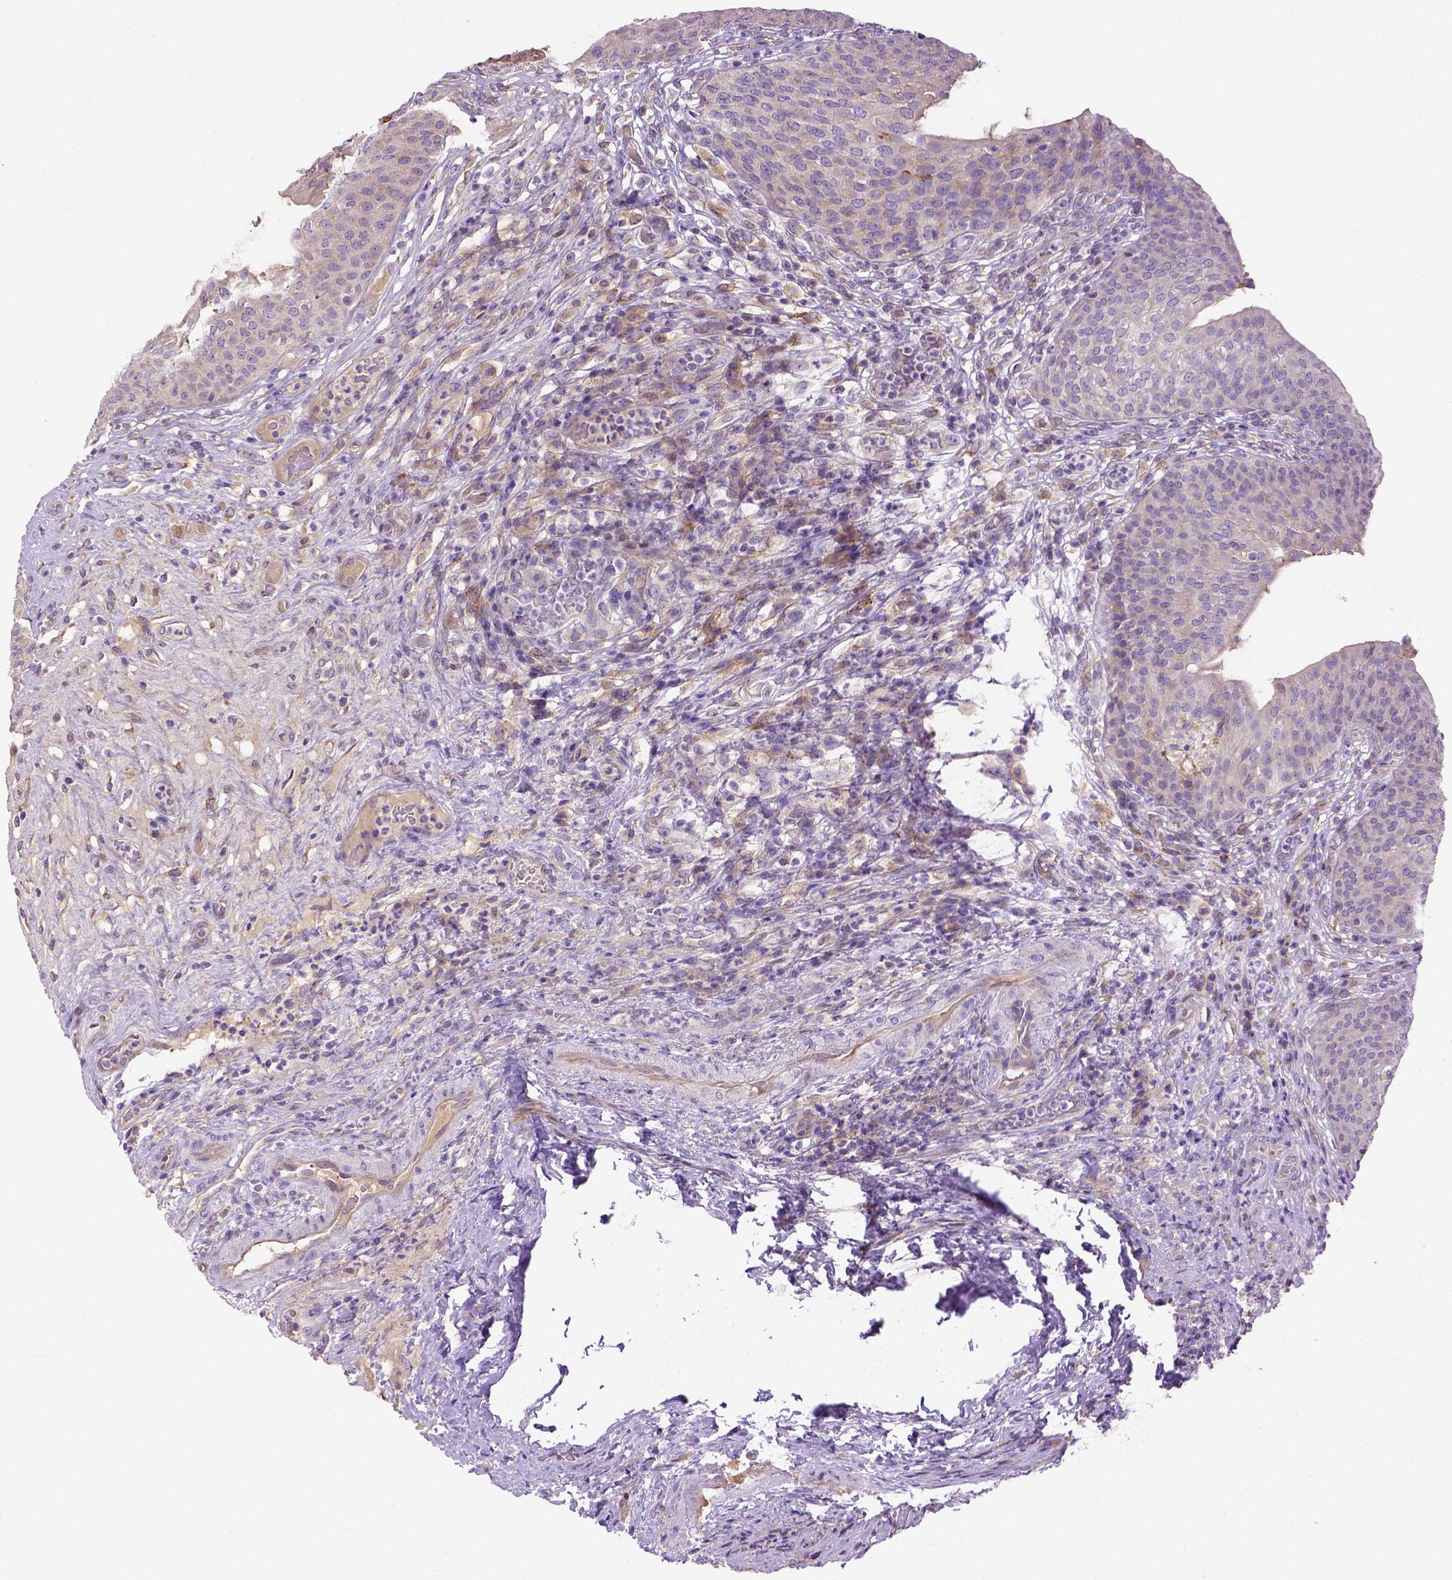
{"staining": {"intensity": "weak", "quantity": "25%-75%", "location": "cytoplasmic/membranous"}, "tissue": "urinary bladder", "cell_type": "Urothelial cells", "image_type": "normal", "snomed": [{"axis": "morphology", "description": "Normal tissue, NOS"}, {"axis": "topography", "description": "Urinary bladder"}, {"axis": "topography", "description": "Peripheral nerve tissue"}], "caption": "High-magnification brightfield microscopy of normal urinary bladder stained with DAB (3,3'-diaminobenzidine) (brown) and counterstained with hematoxylin (blue). urothelial cells exhibit weak cytoplasmic/membranous positivity is seen in about25%-75% of cells. Nuclei are stained in blue.", "gene": "DEPDC1B", "patient": {"sex": "male", "age": 66}}